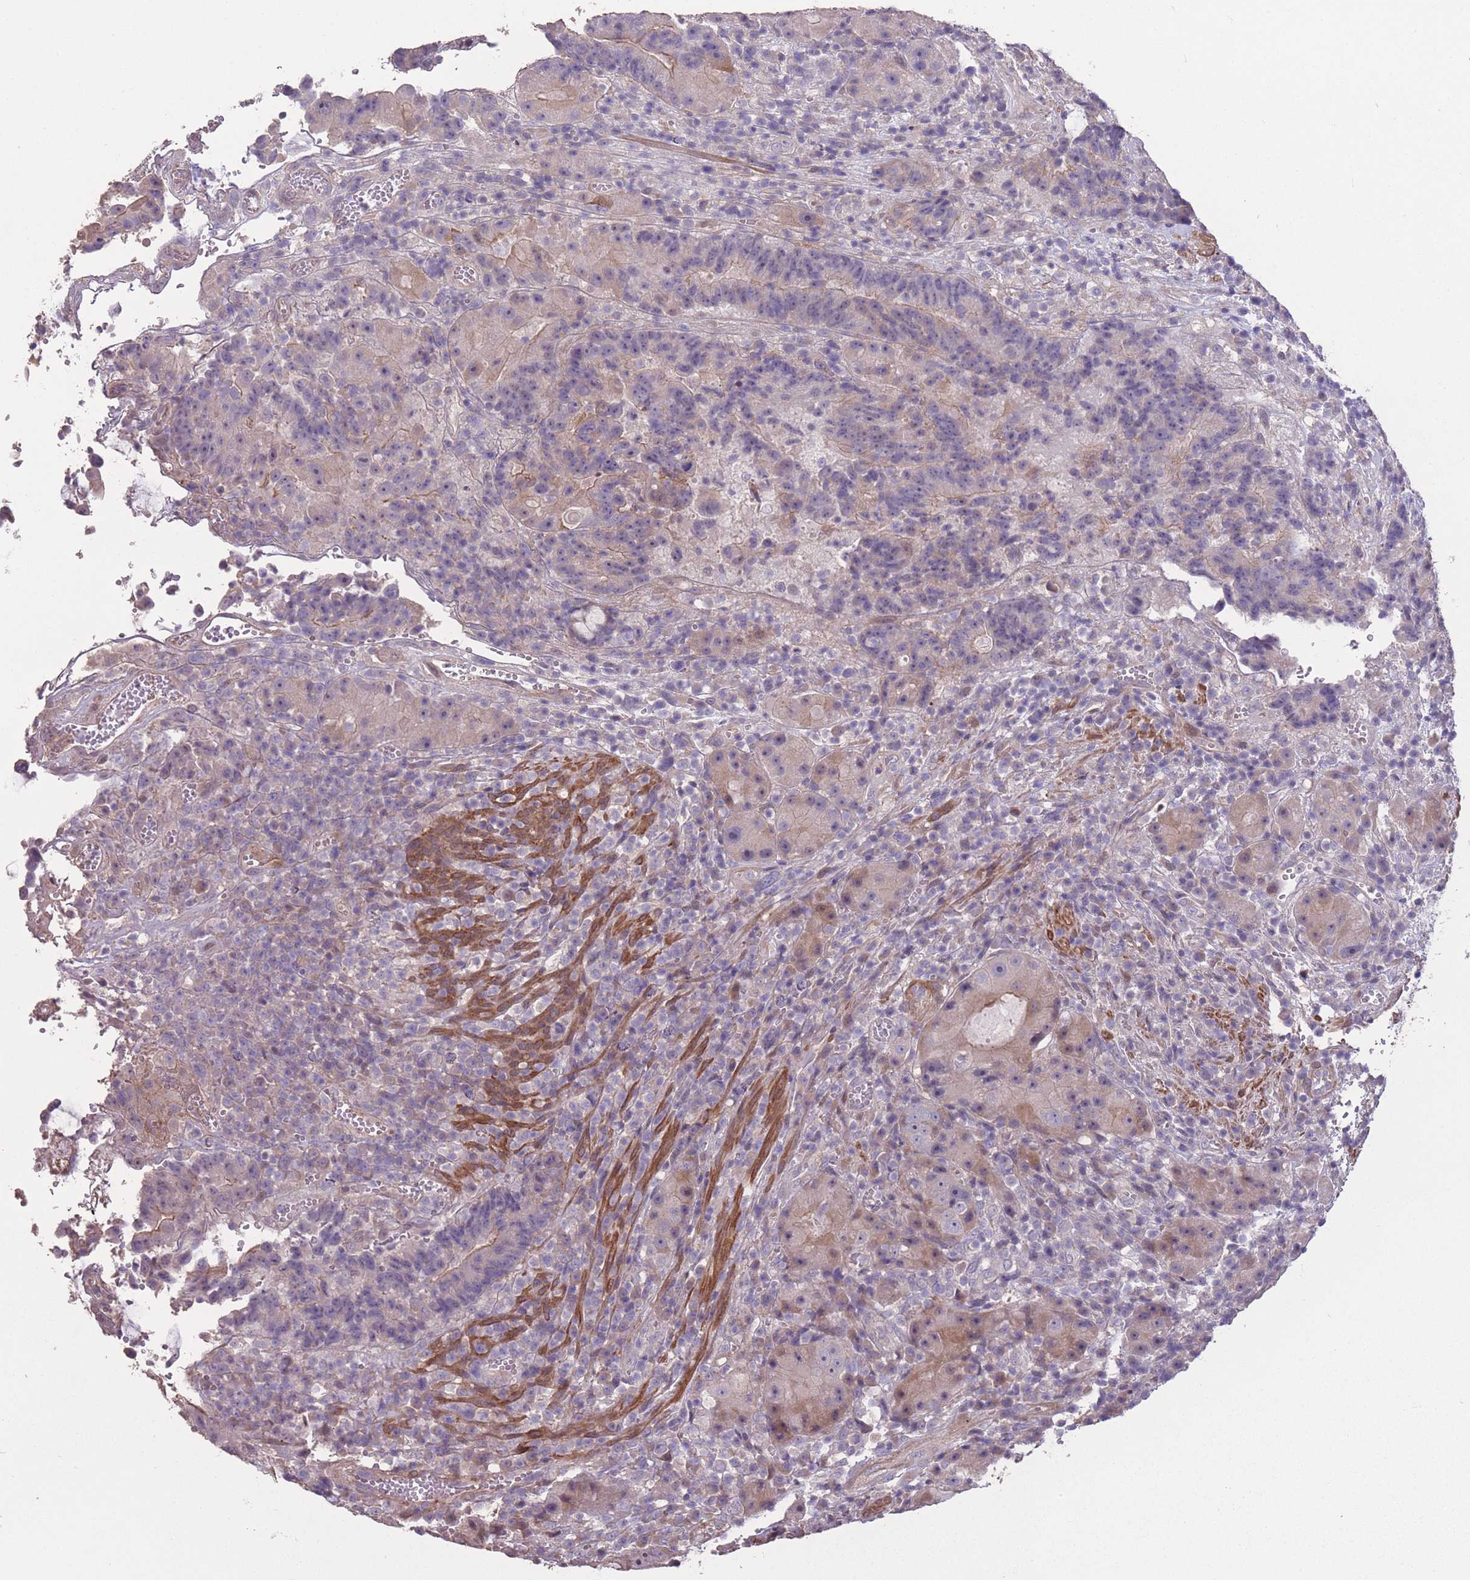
{"staining": {"intensity": "negative", "quantity": "none", "location": "none"}, "tissue": "colorectal cancer", "cell_type": "Tumor cells", "image_type": "cancer", "snomed": [{"axis": "morphology", "description": "Adenocarcinoma, NOS"}, {"axis": "topography", "description": "Rectum"}], "caption": "An image of colorectal cancer stained for a protein shows no brown staining in tumor cells. The staining is performed using DAB (3,3'-diaminobenzidine) brown chromogen with nuclei counter-stained in using hematoxylin.", "gene": "RSPH10B", "patient": {"sex": "male", "age": 69}}